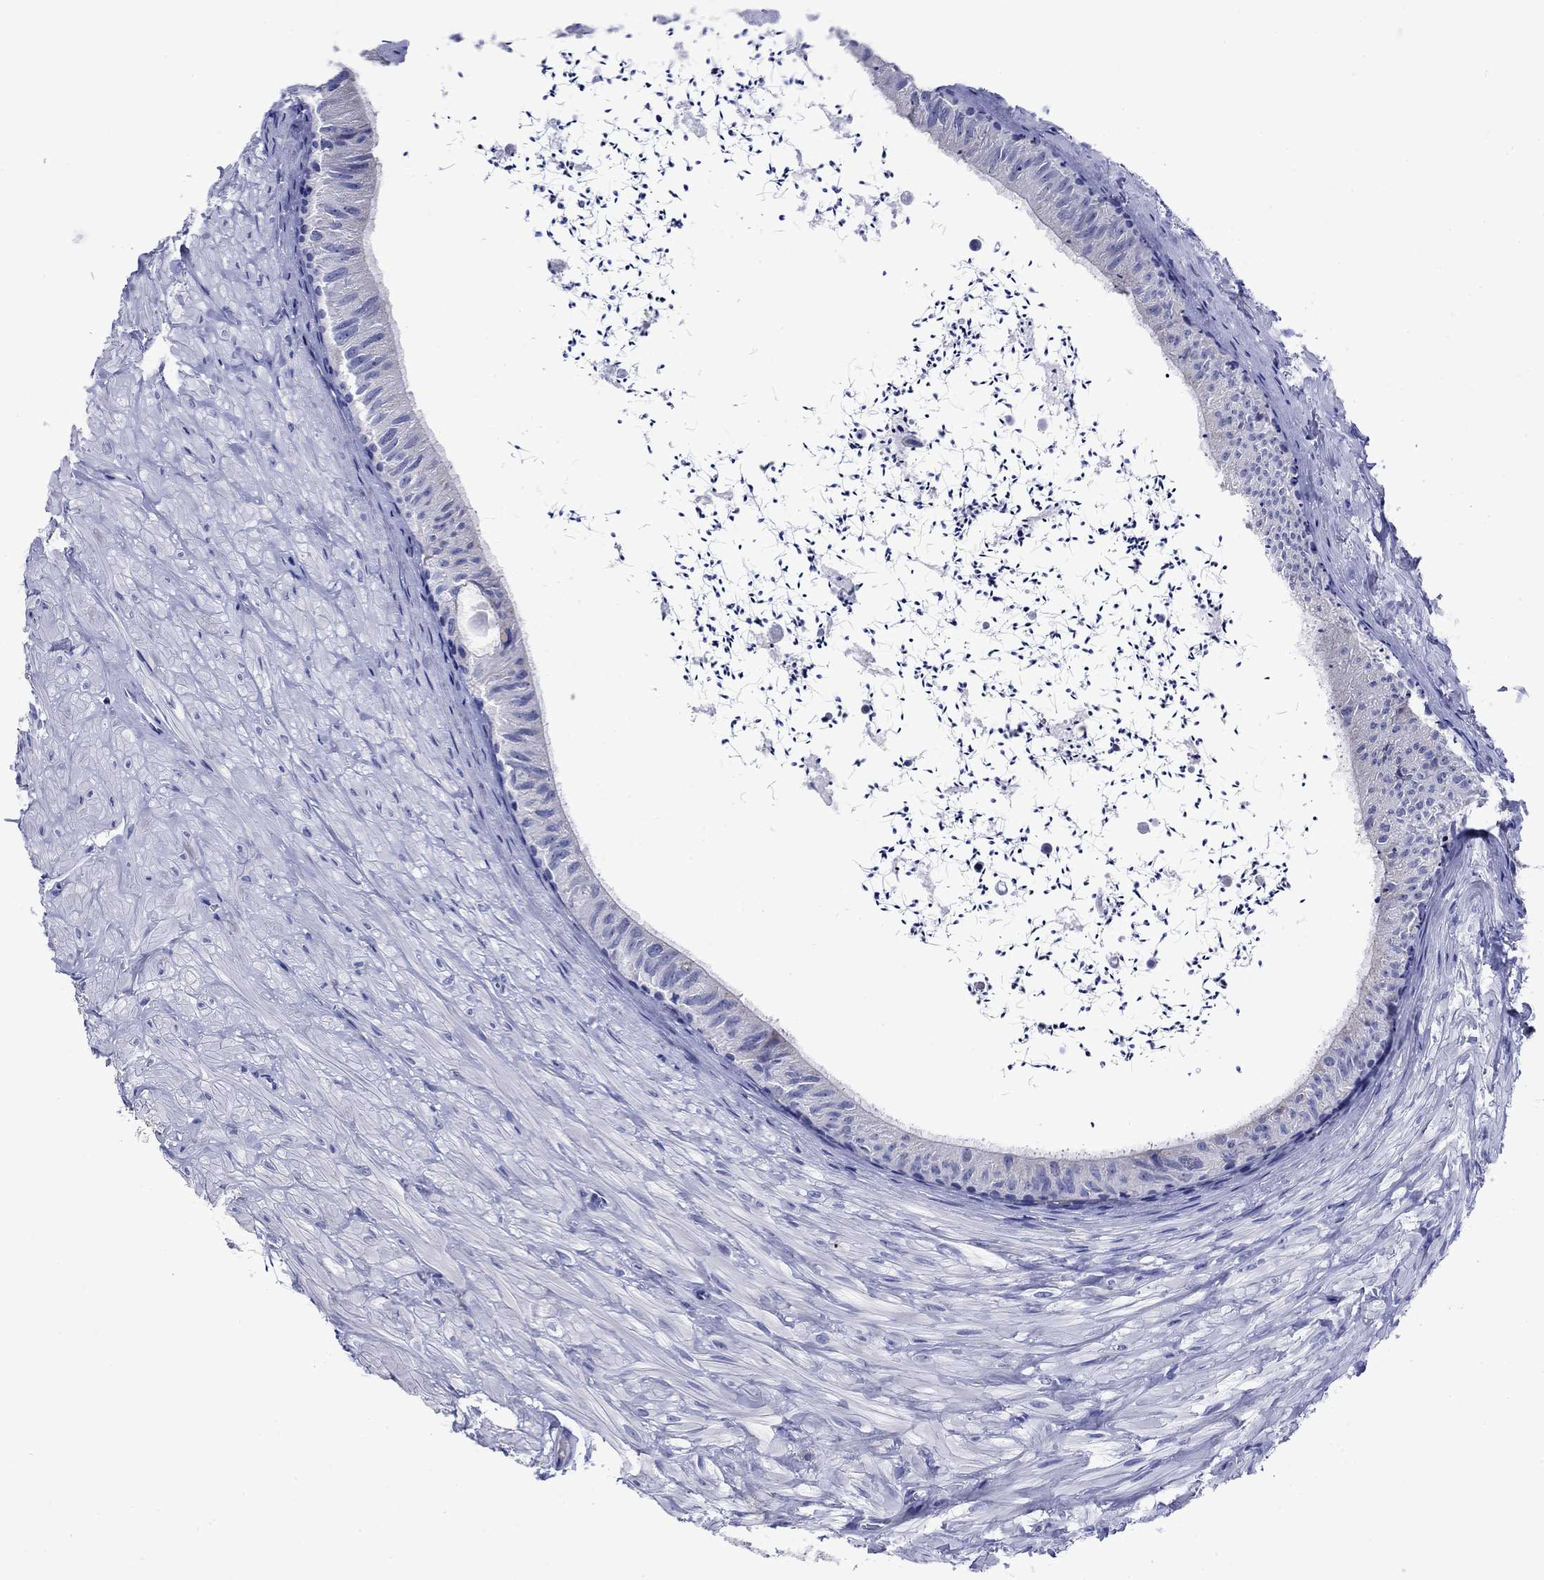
{"staining": {"intensity": "negative", "quantity": "none", "location": "none"}, "tissue": "epididymis", "cell_type": "Glandular cells", "image_type": "normal", "snomed": [{"axis": "morphology", "description": "Normal tissue, NOS"}, {"axis": "topography", "description": "Epididymis"}], "caption": "DAB immunohistochemical staining of normal epididymis displays no significant expression in glandular cells.", "gene": "TFR2", "patient": {"sex": "male", "age": 32}}